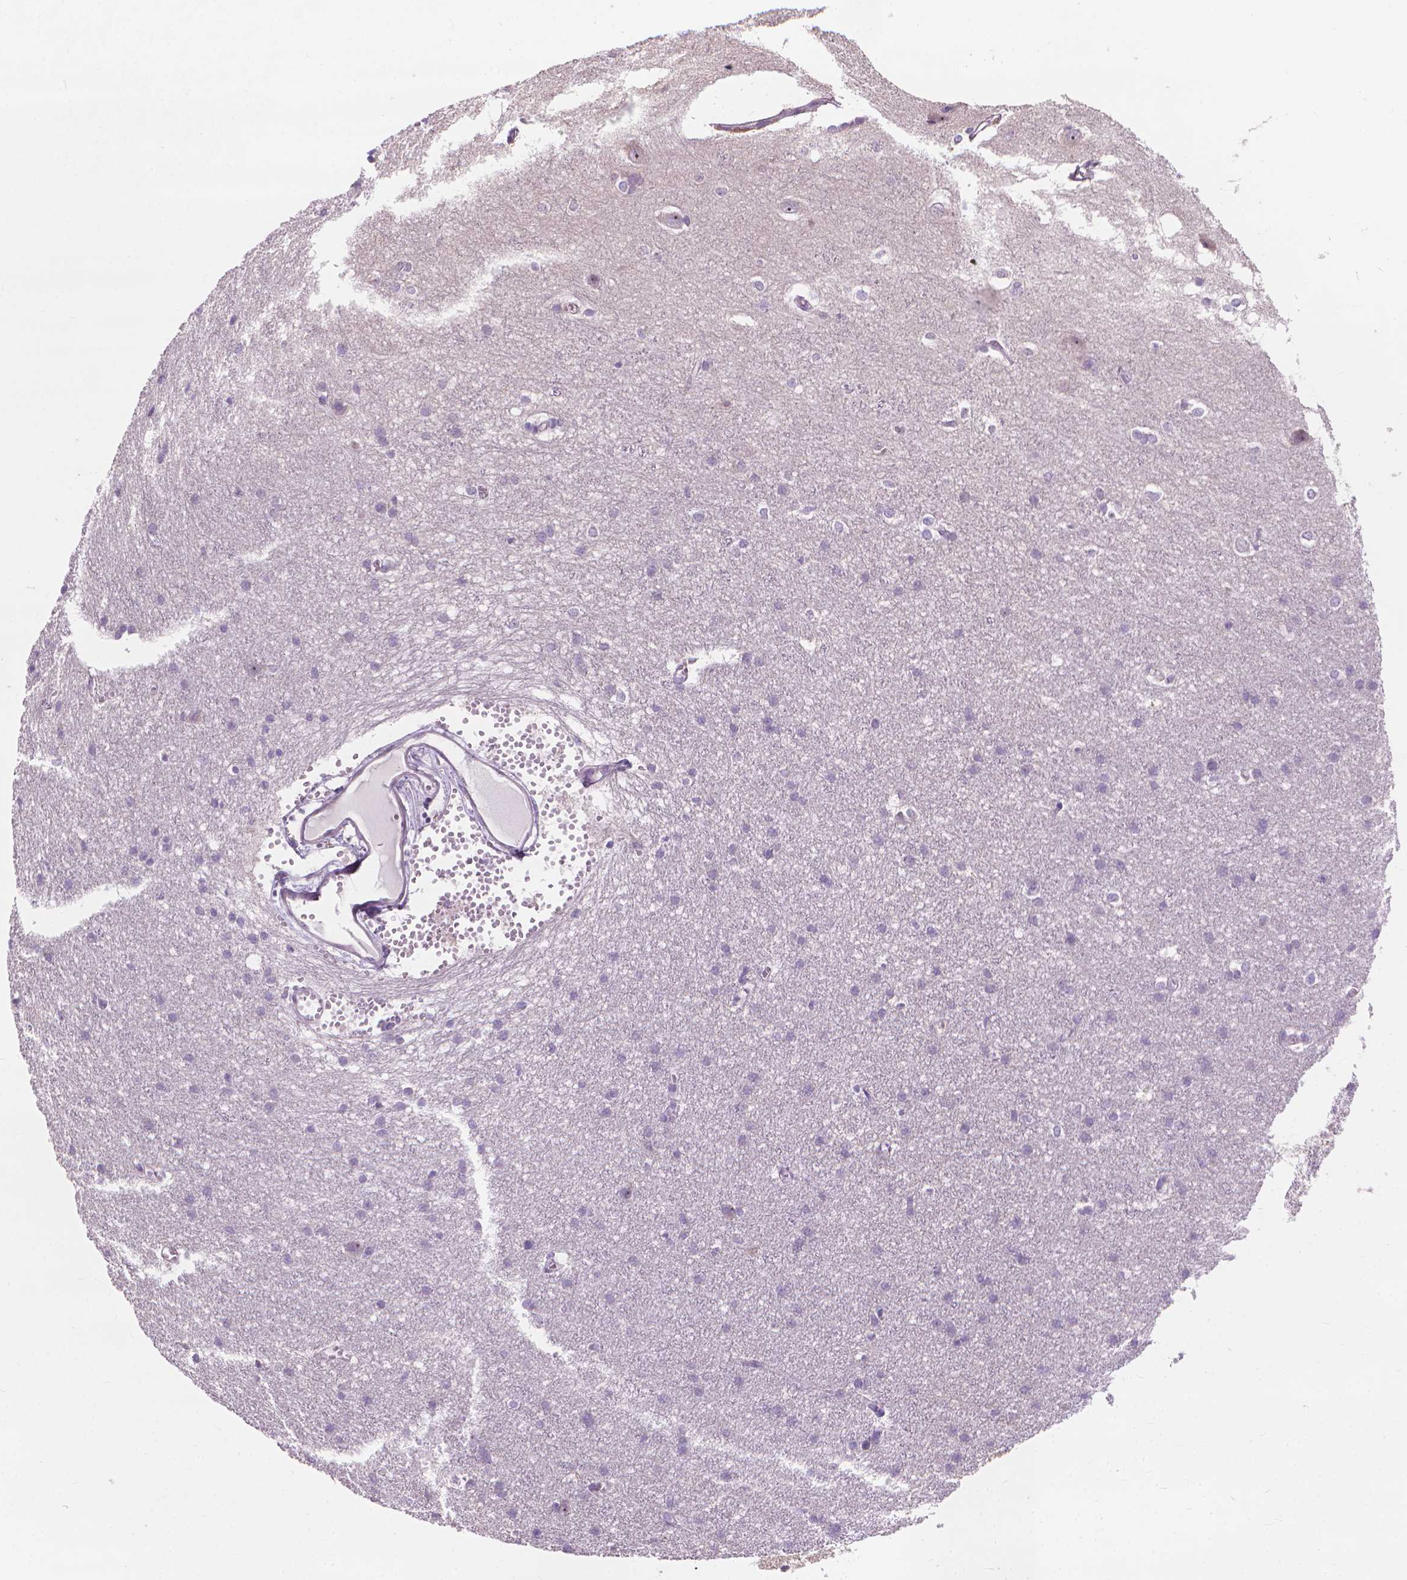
{"staining": {"intensity": "negative", "quantity": "none", "location": "none"}, "tissue": "cerebral cortex", "cell_type": "Endothelial cells", "image_type": "normal", "snomed": [{"axis": "morphology", "description": "Normal tissue, NOS"}, {"axis": "topography", "description": "Cerebral cortex"}], "caption": "High power microscopy photomicrograph of an immunohistochemistry (IHC) image of unremarkable cerebral cortex, revealing no significant staining in endothelial cells. Brightfield microscopy of immunohistochemistry (IHC) stained with DAB (3,3'-diaminobenzidine) (brown) and hematoxylin (blue), captured at high magnification.", "gene": "GPRC5A", "patient": {"sex": "male", "age": 37}}